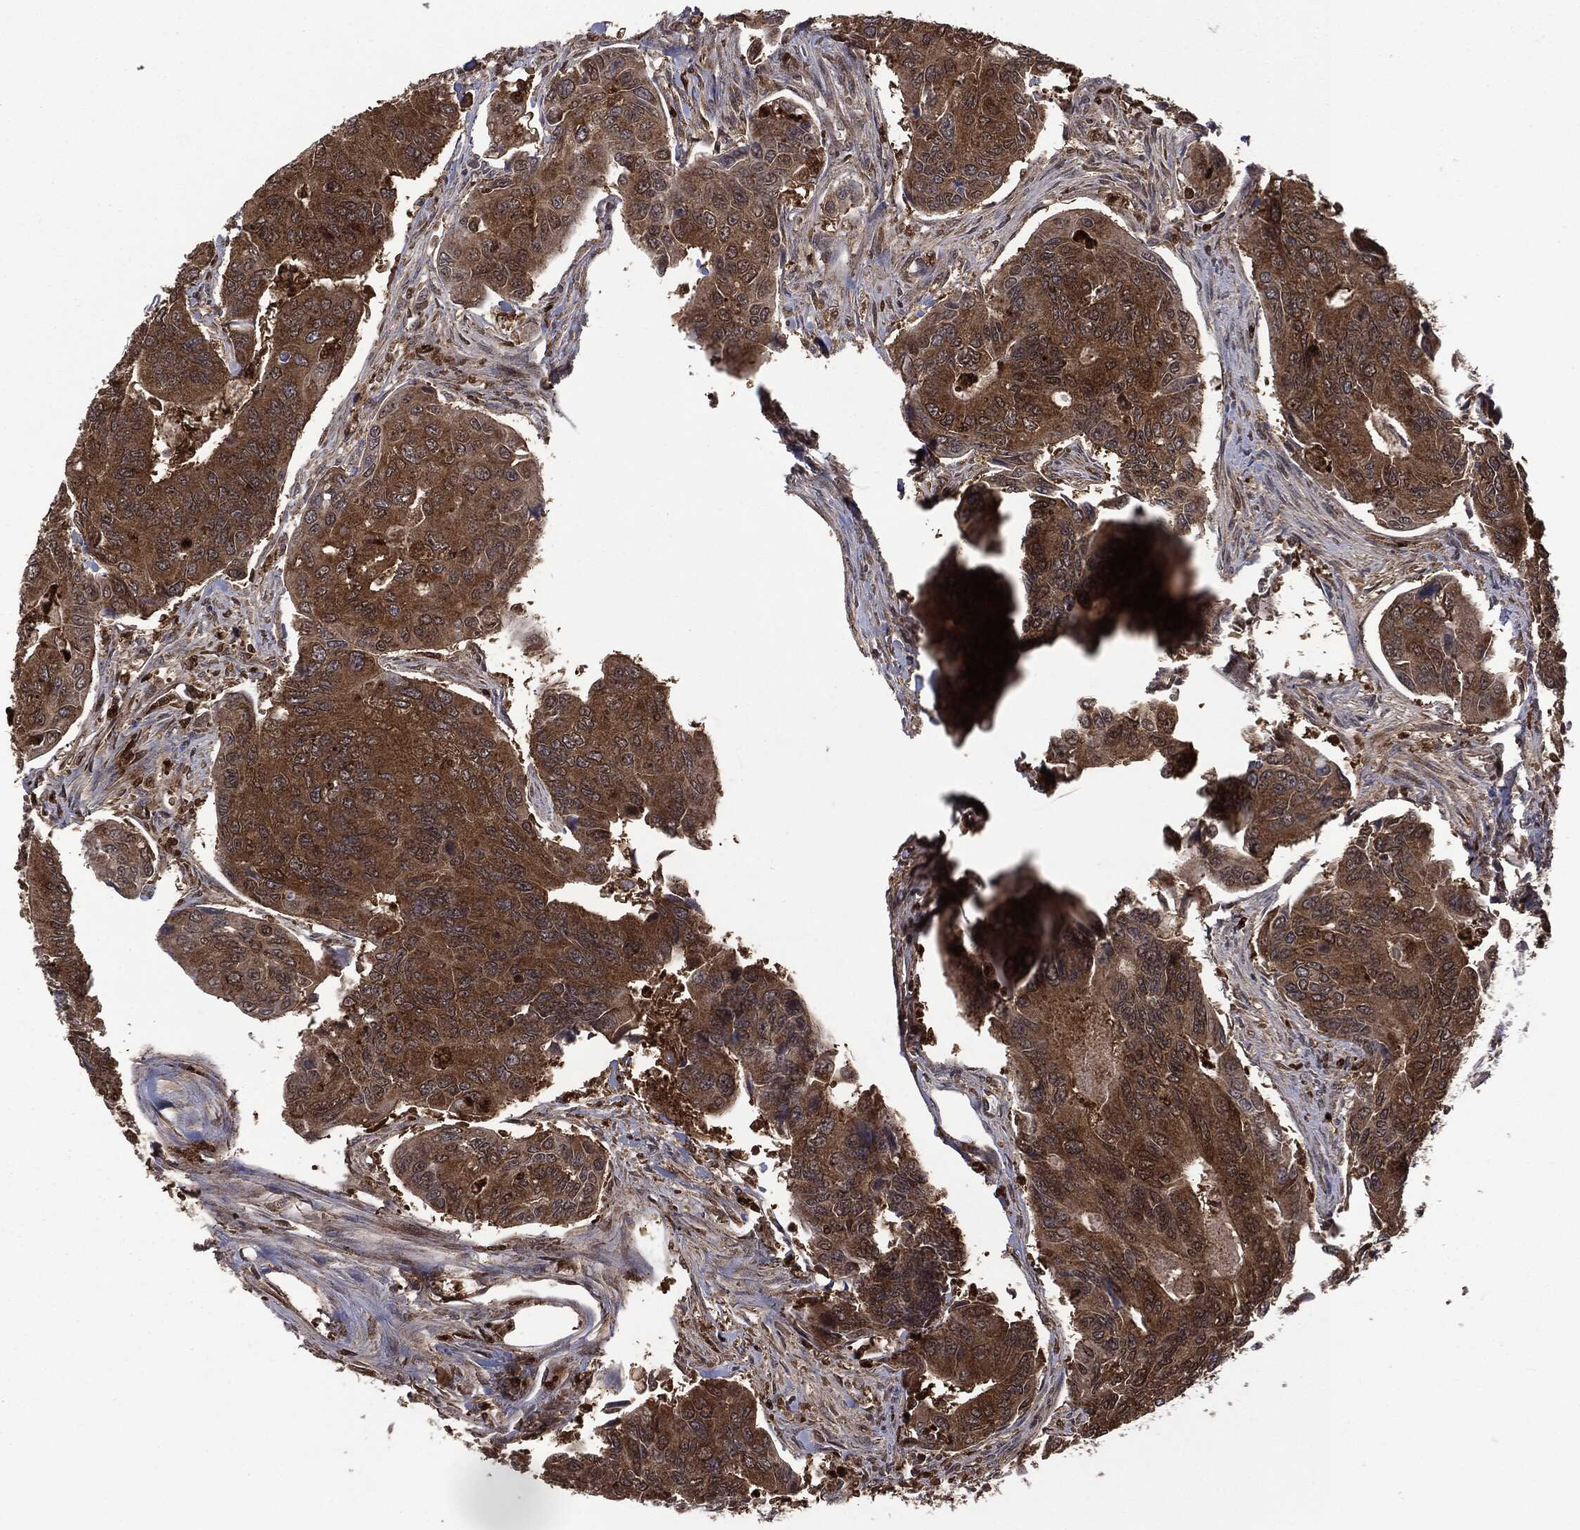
{"staining": {"intensity": "strong", "quantity": ">75%", "location": "cytoplasmic/membranous"}, "tissue": "colorectal cancer", "cell_type": "Tumor cells", "image_type": "cancer", "snomed": [{"axis": "morphology", "description": "Adenocarcinoma, NOS"}, {"axis": "topography", "description": "Colon"}], "caption": "The photomicrograph shows staining of adenocarcinoma (colorectal), revealing strong cytoplasmic/membranous protein expression (brown color) within tumor cells.", "gene": "GPI", "patient": {"sex": "female", "age": 67}}